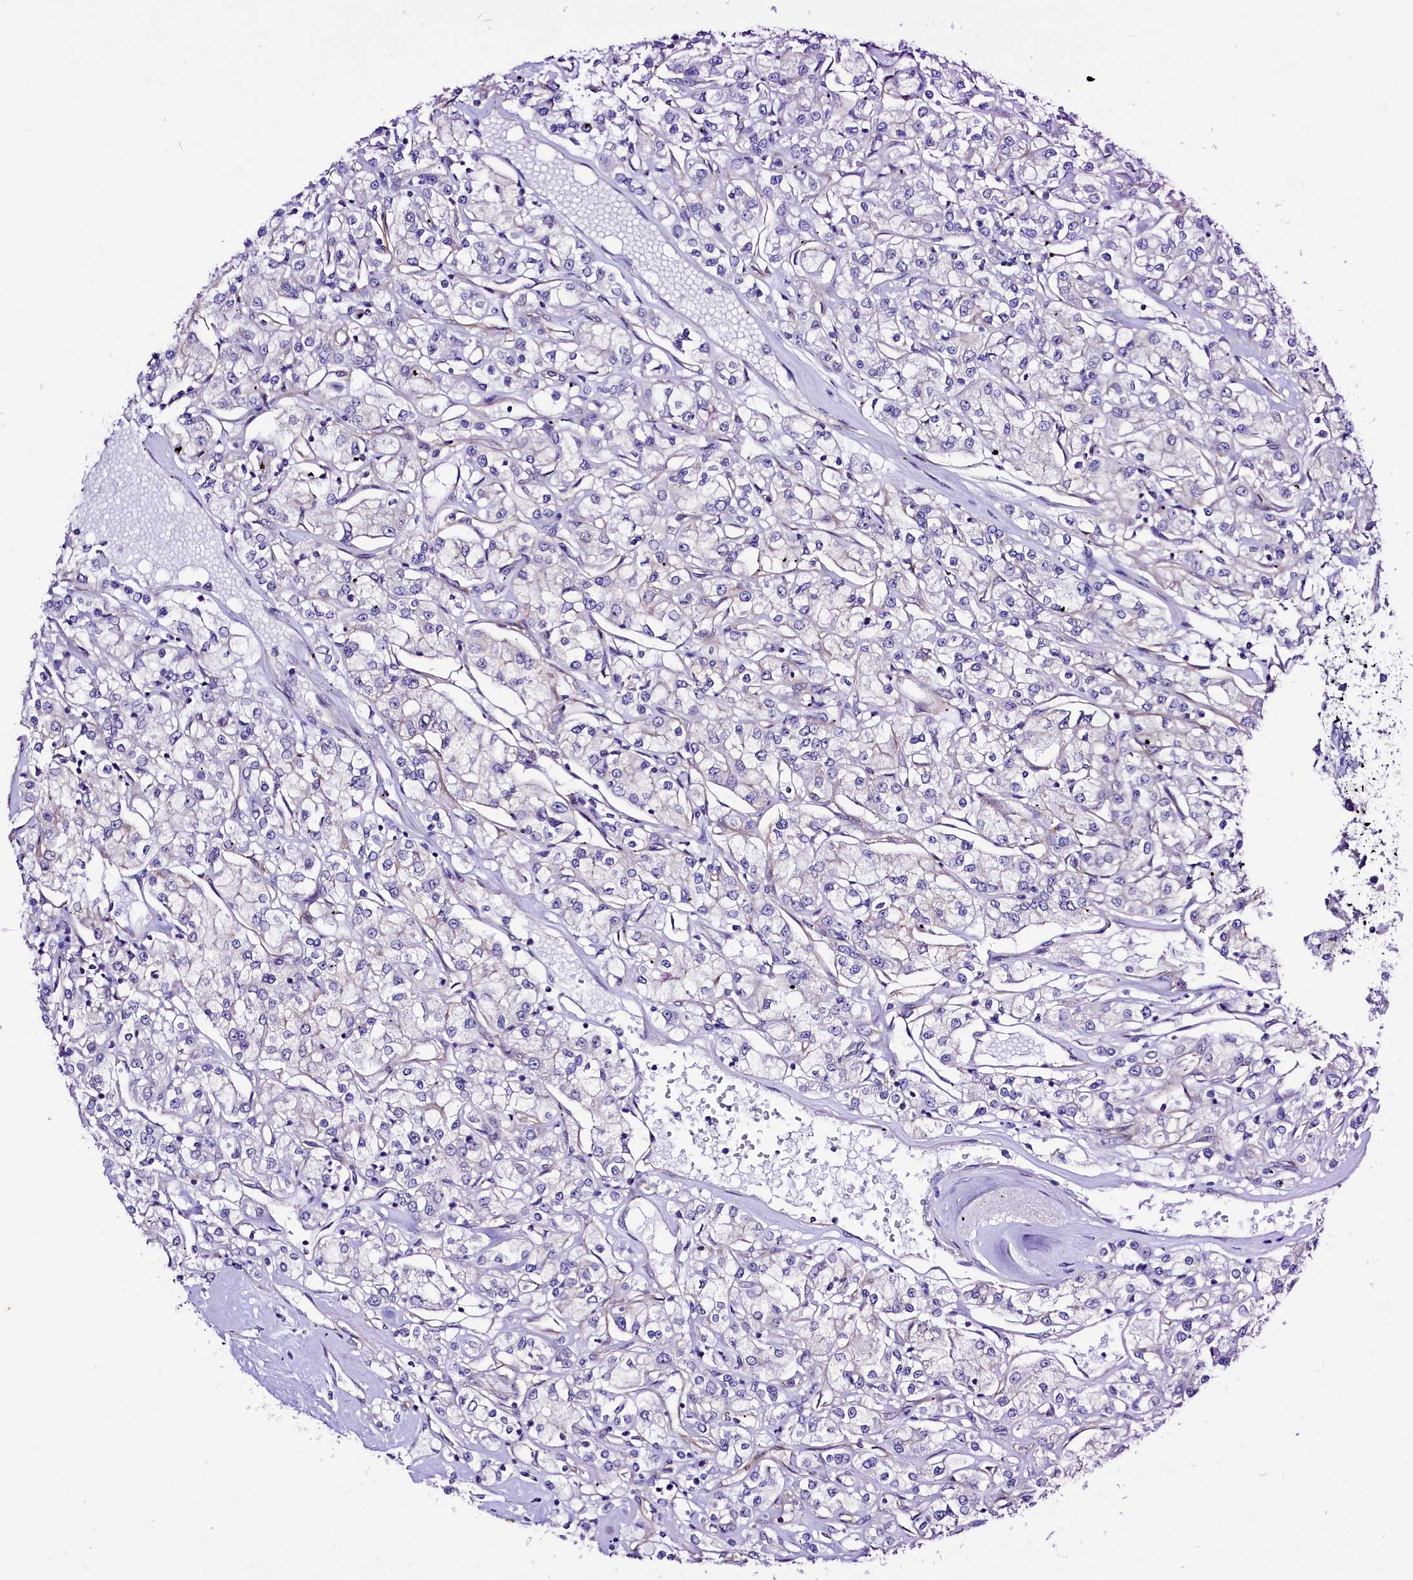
{"staining": {"intensity": "negative", "quantity": "none", "location": "none"}, "tissue": "renal cancer", "cell_type": "Tumor cells", "image_type": "cancer", "snomed": [{"axis": "morphology", "description": "Adenocarcinoma, NOS"}, {"axis": "topography", "description": "Kidney"}], "caption": "The image exhibits no significant expression in tumor cells of renal cancer (adenocarcinoma). Brightfield microscopy of IHC stained with DAB (brown) and hematoxylin (blue), captured at high magnification.", "gene": "SLF1", "patient": {"sex": "female", "age": 59}}